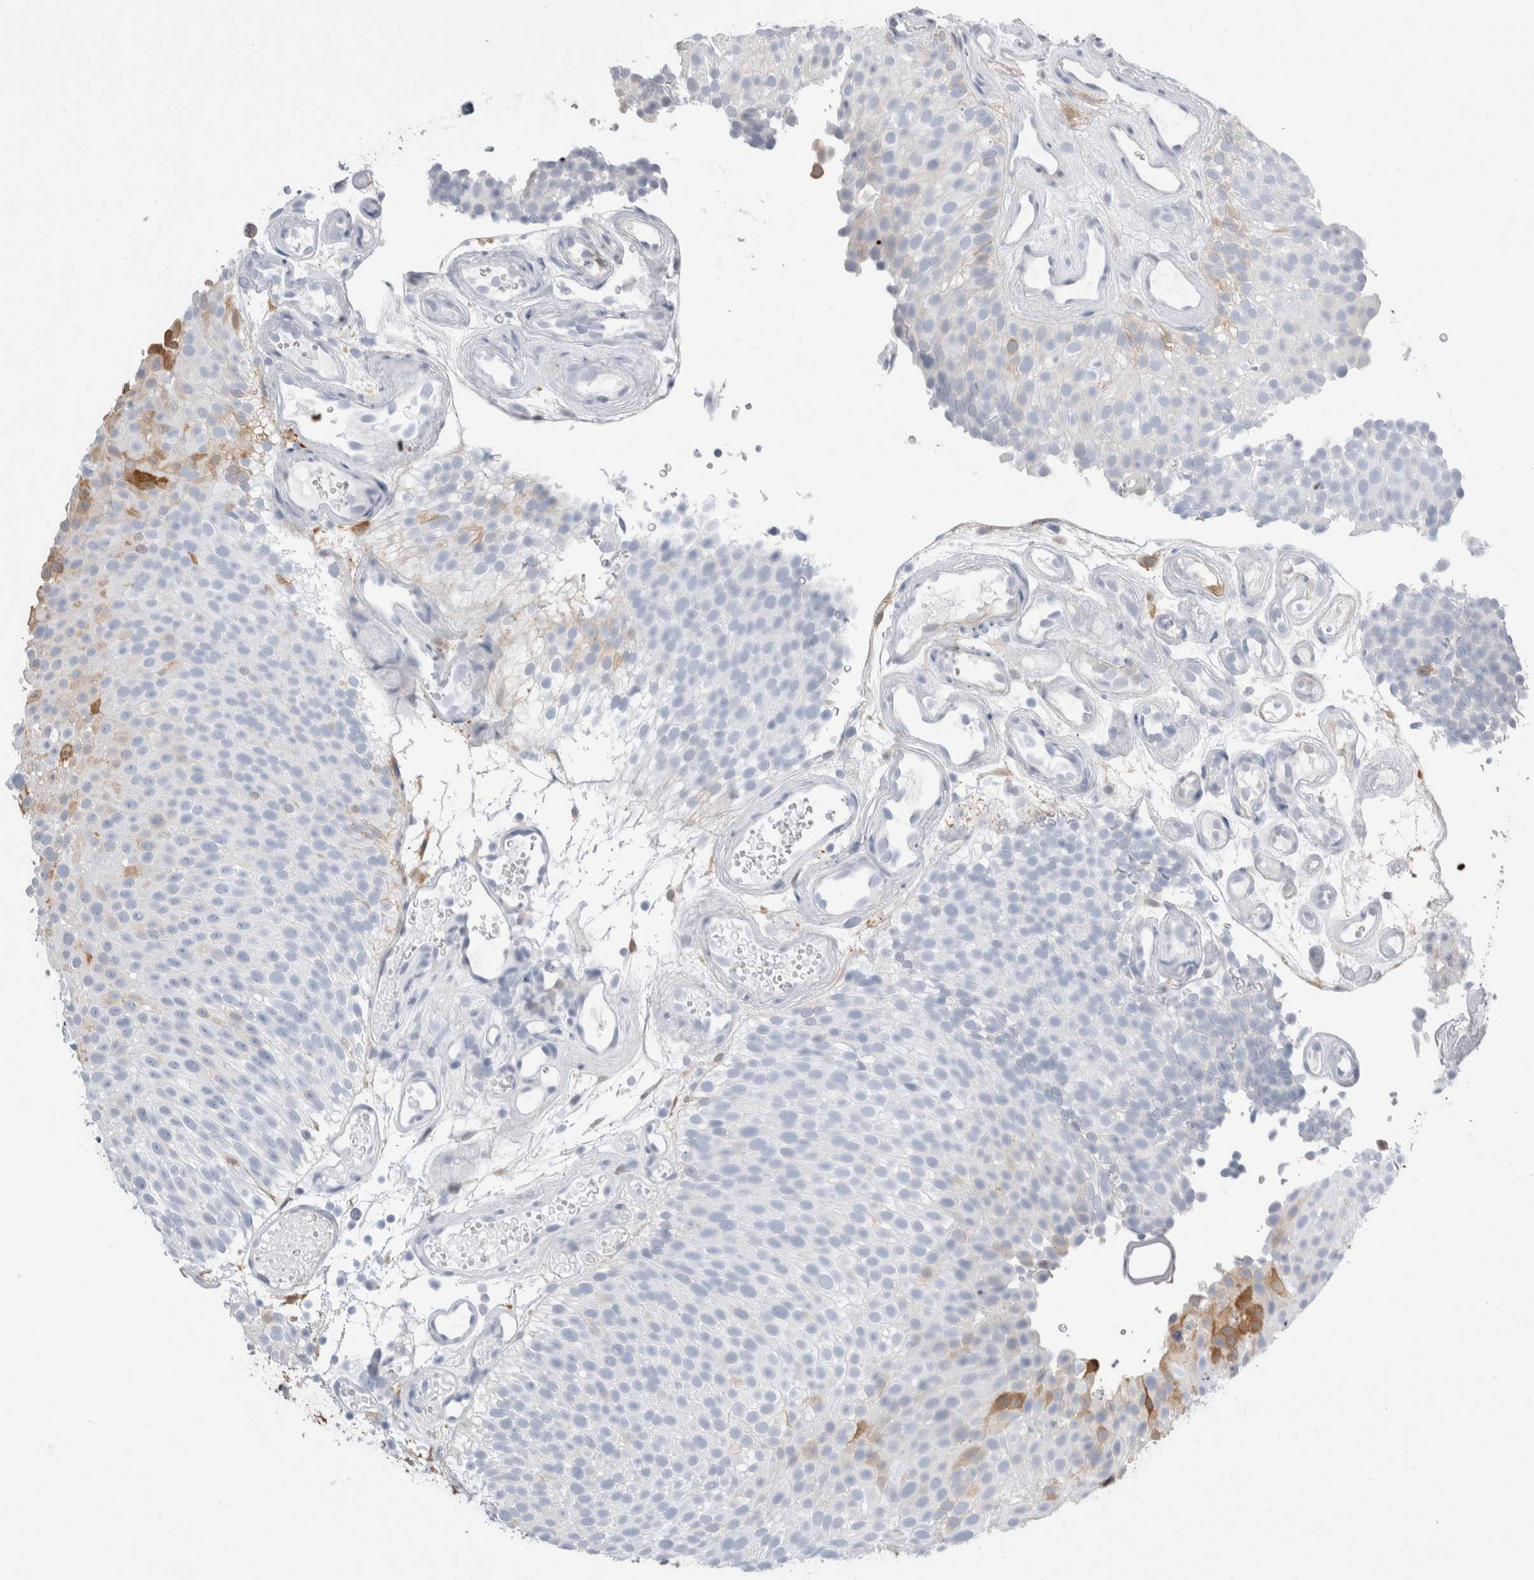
{"staining": {"intensity": "weak", "quantity": "<25%", "location": "cytoplasmic/membranous"}, "tissue": "urothelial cancer", "cell_type": "Tumor cells", "image_type": "cancer", "snomed": [{"axis": "morphology", "description": "Urothelial carcinoma, Low grade"}, {"axis": "topography", "description": "Urinary bladder"}], "caption": "DAB (3,3'-diaminobenzidine) immunohistochemical staining of human urothelial cancer exhibits no significant expression in tumor cells. (Immunohistochemistry (ihc), brightfield microscopy, high magnification).", "gene": "NAPEPLD", "patient": {"sex": "male", "age": 78}}